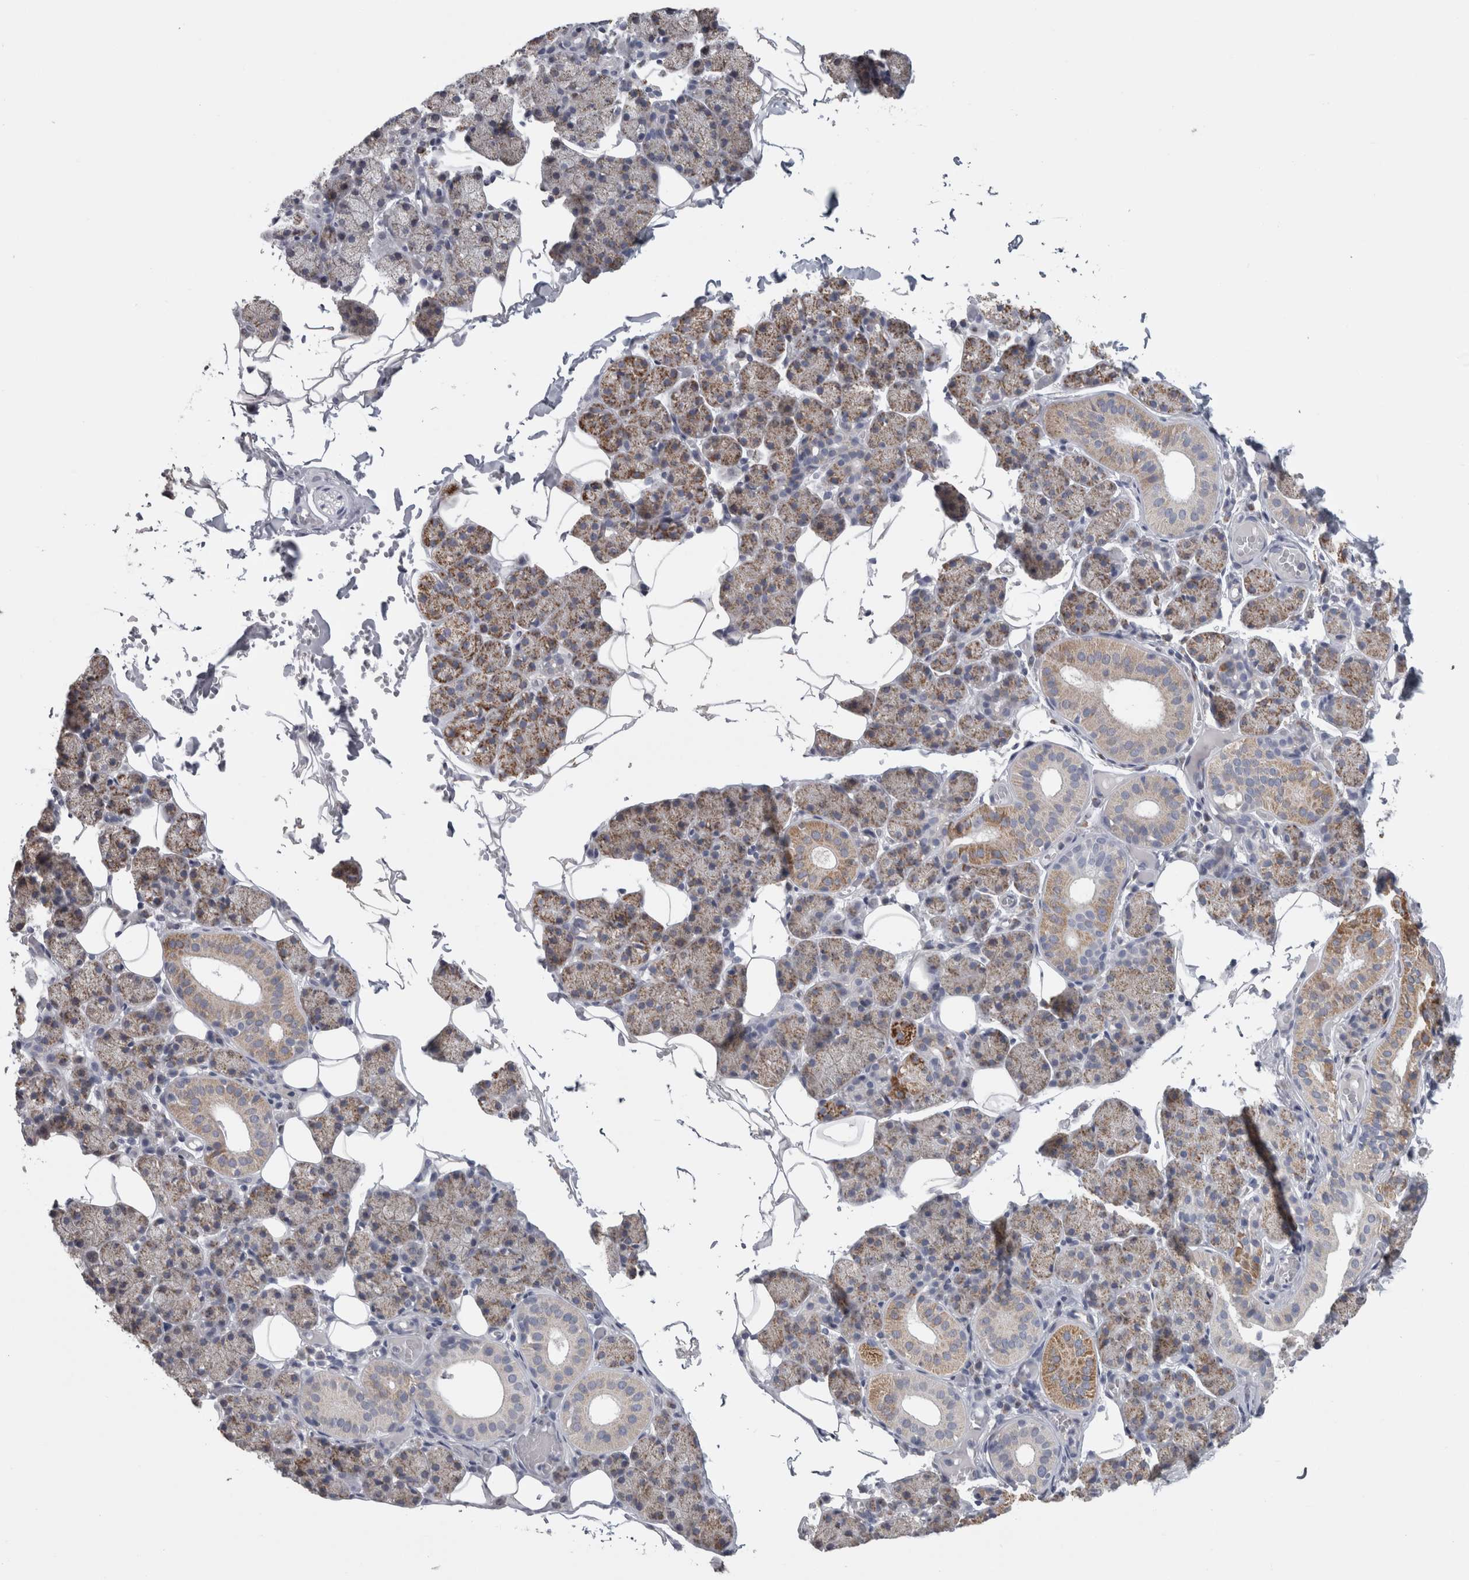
{"staining": {"intensity": "moderate", "quantity": "<25%", "location": "cytoplasmic/membranous"}, "tissue": "salivary gland", "cell_type": "Glandular cells", "image_type": "normal", "snomed": [{"axis": "morphology", "description": "Normal tissue, NOS"}, {"axis": "topography", "description": "Salivary gland"}], "caption": "Moderate cytoplasmic/membranous expression is seen in about <25% of glandular cells in unremarkable salivary gland. (IHC, brightfield microscopy, high magnification).", "gene": "TCAP", "patient": {"sex": "female", "age": 33}}